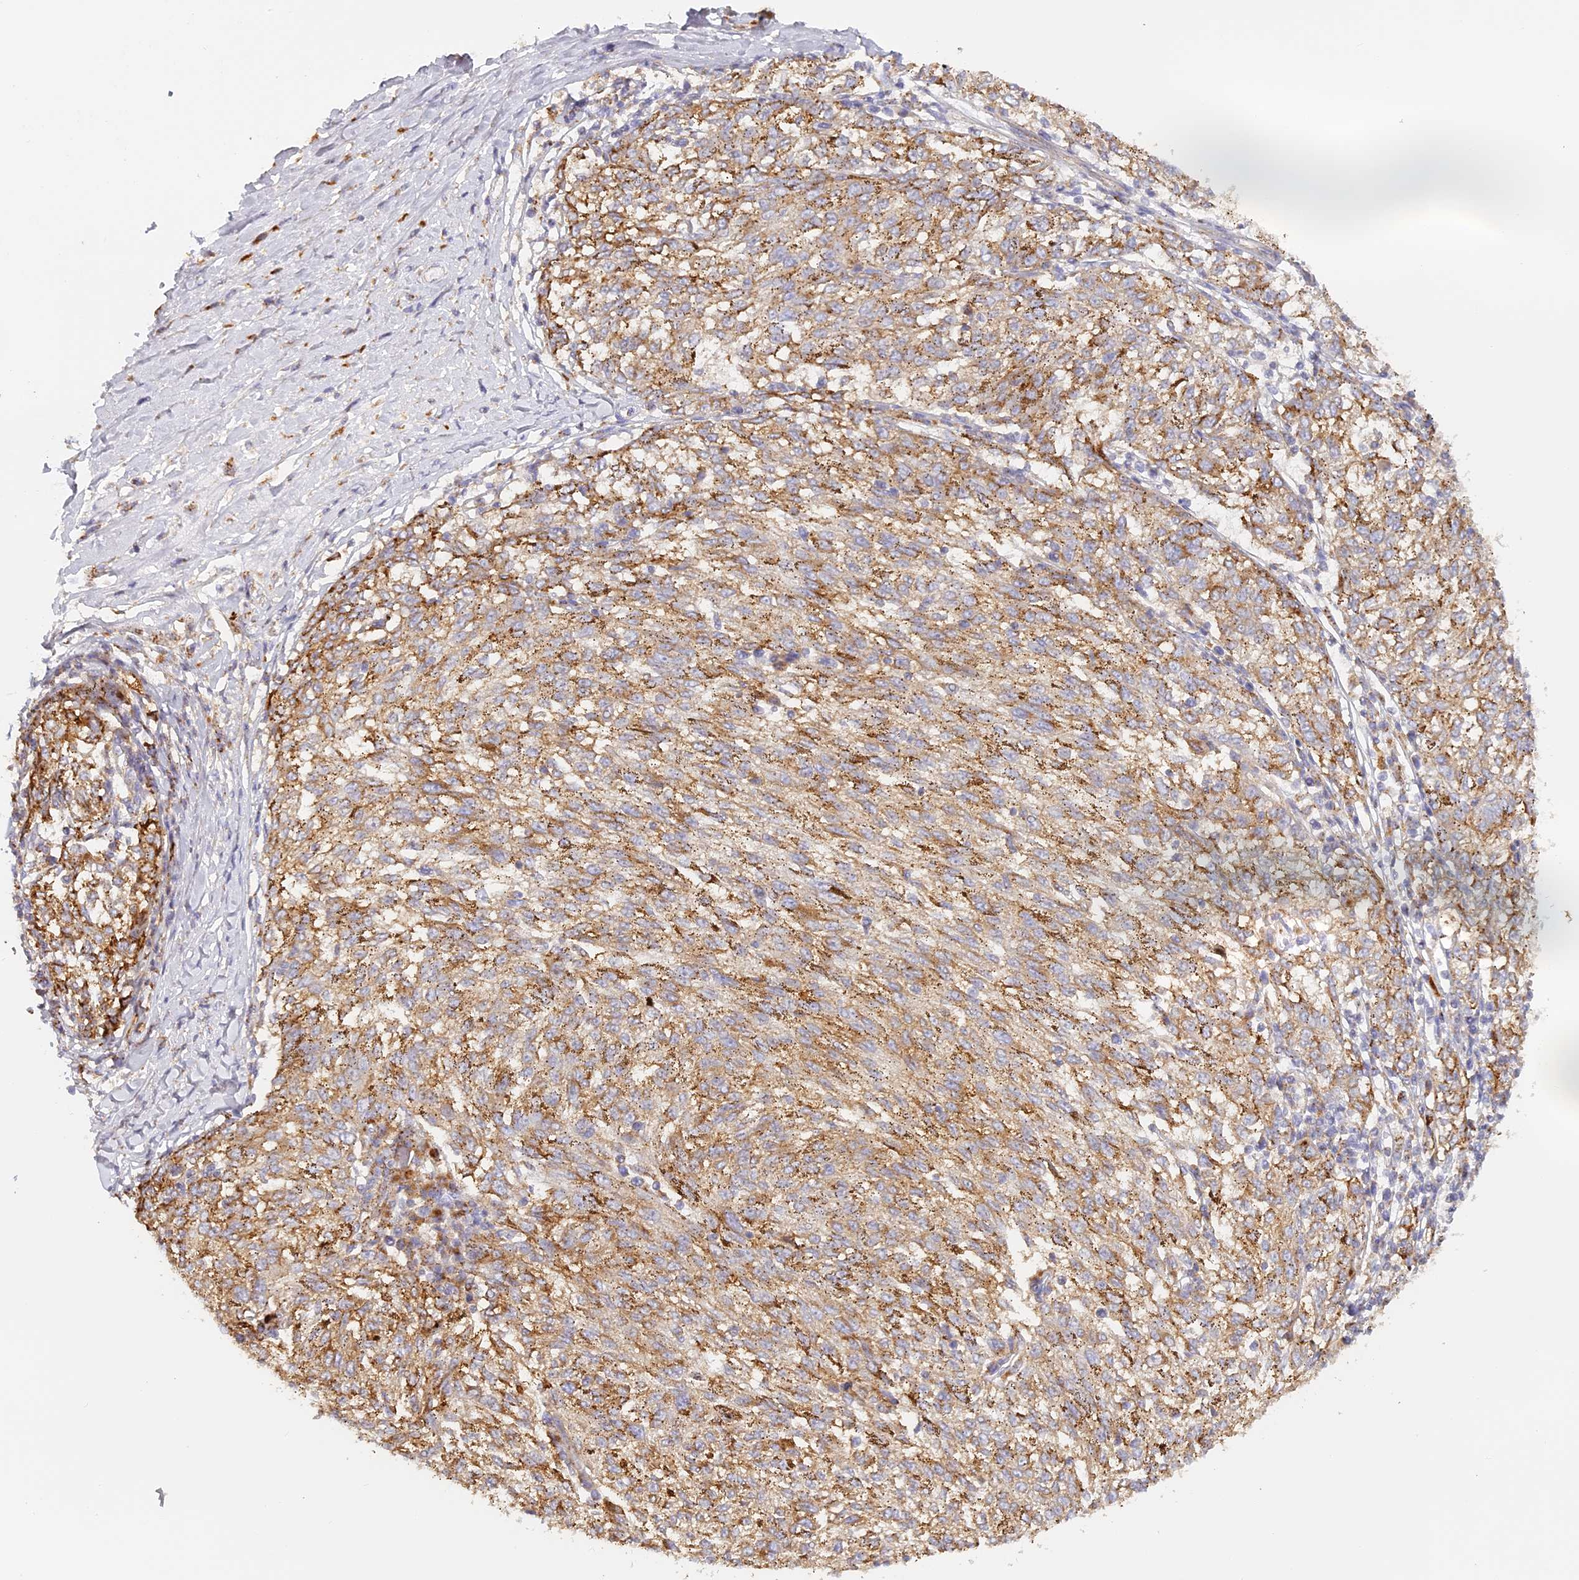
{"staining": {"intensity": "moderate", "quantity": ">75%", "location": "cytoplasmic/membranous"}, "tissue": "melanoma", "cell_type": "Tumor cells", "image_type": "cancer", "snomed": [{"axis": "morphology", "description": "Malignant melanoma, NOS"}, {"axis": "topography", "description": "Skin"}], "caption": "IHC staining of malignant melanoma, which exhibits medium levels of moderate cytoplasmic/membranous expression in about >75% of tumor cells indicating moderate cytoplasmic/membranous protein staining. The staining was performed using DAB (3,3'-diaminobenzidine) (brown) for protein detection and nuclei were counterstained in hematoxylin (blue).", "gene": "LAMP2", "patient": {"sex": "female", "age": 72}}